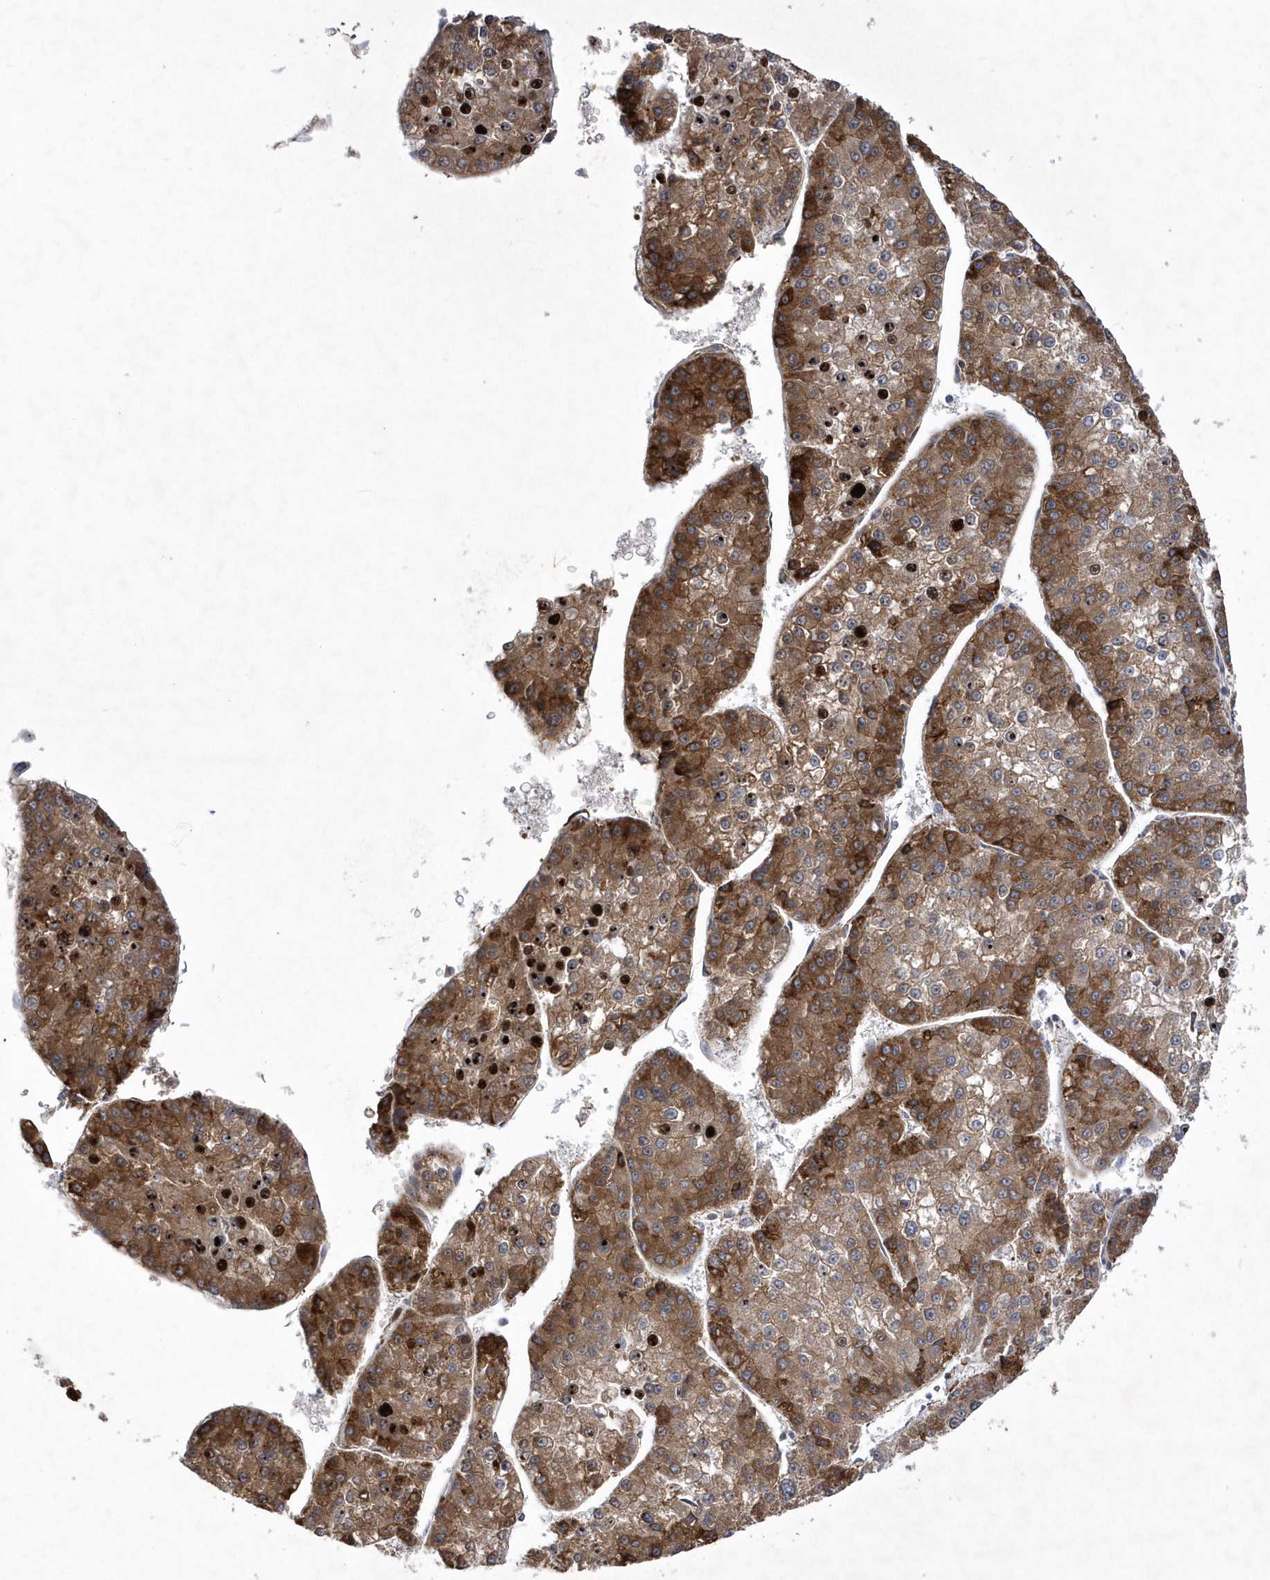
{"staining": {"intensity": "moderate", "quantity": ">75%", "location": "cytoplasmic/membranous"}, "tissue": "liver cancer", "cell_type": "Tumor cells", "image_type": "cancer", "snomed": [{"axis": "morphology", "description": "Carcinoma, Hepatocellular, NOS"}, {"axis": "topography", "description": "Liver"}], "caption": "Immunohistochemical staining of human liver cancer exhibits moderate cytoplasmic/membranous protein expression in approximately >75% of tumor cells.", "gene": "MED31", "patient": {"sex": "female", "age": 73}}